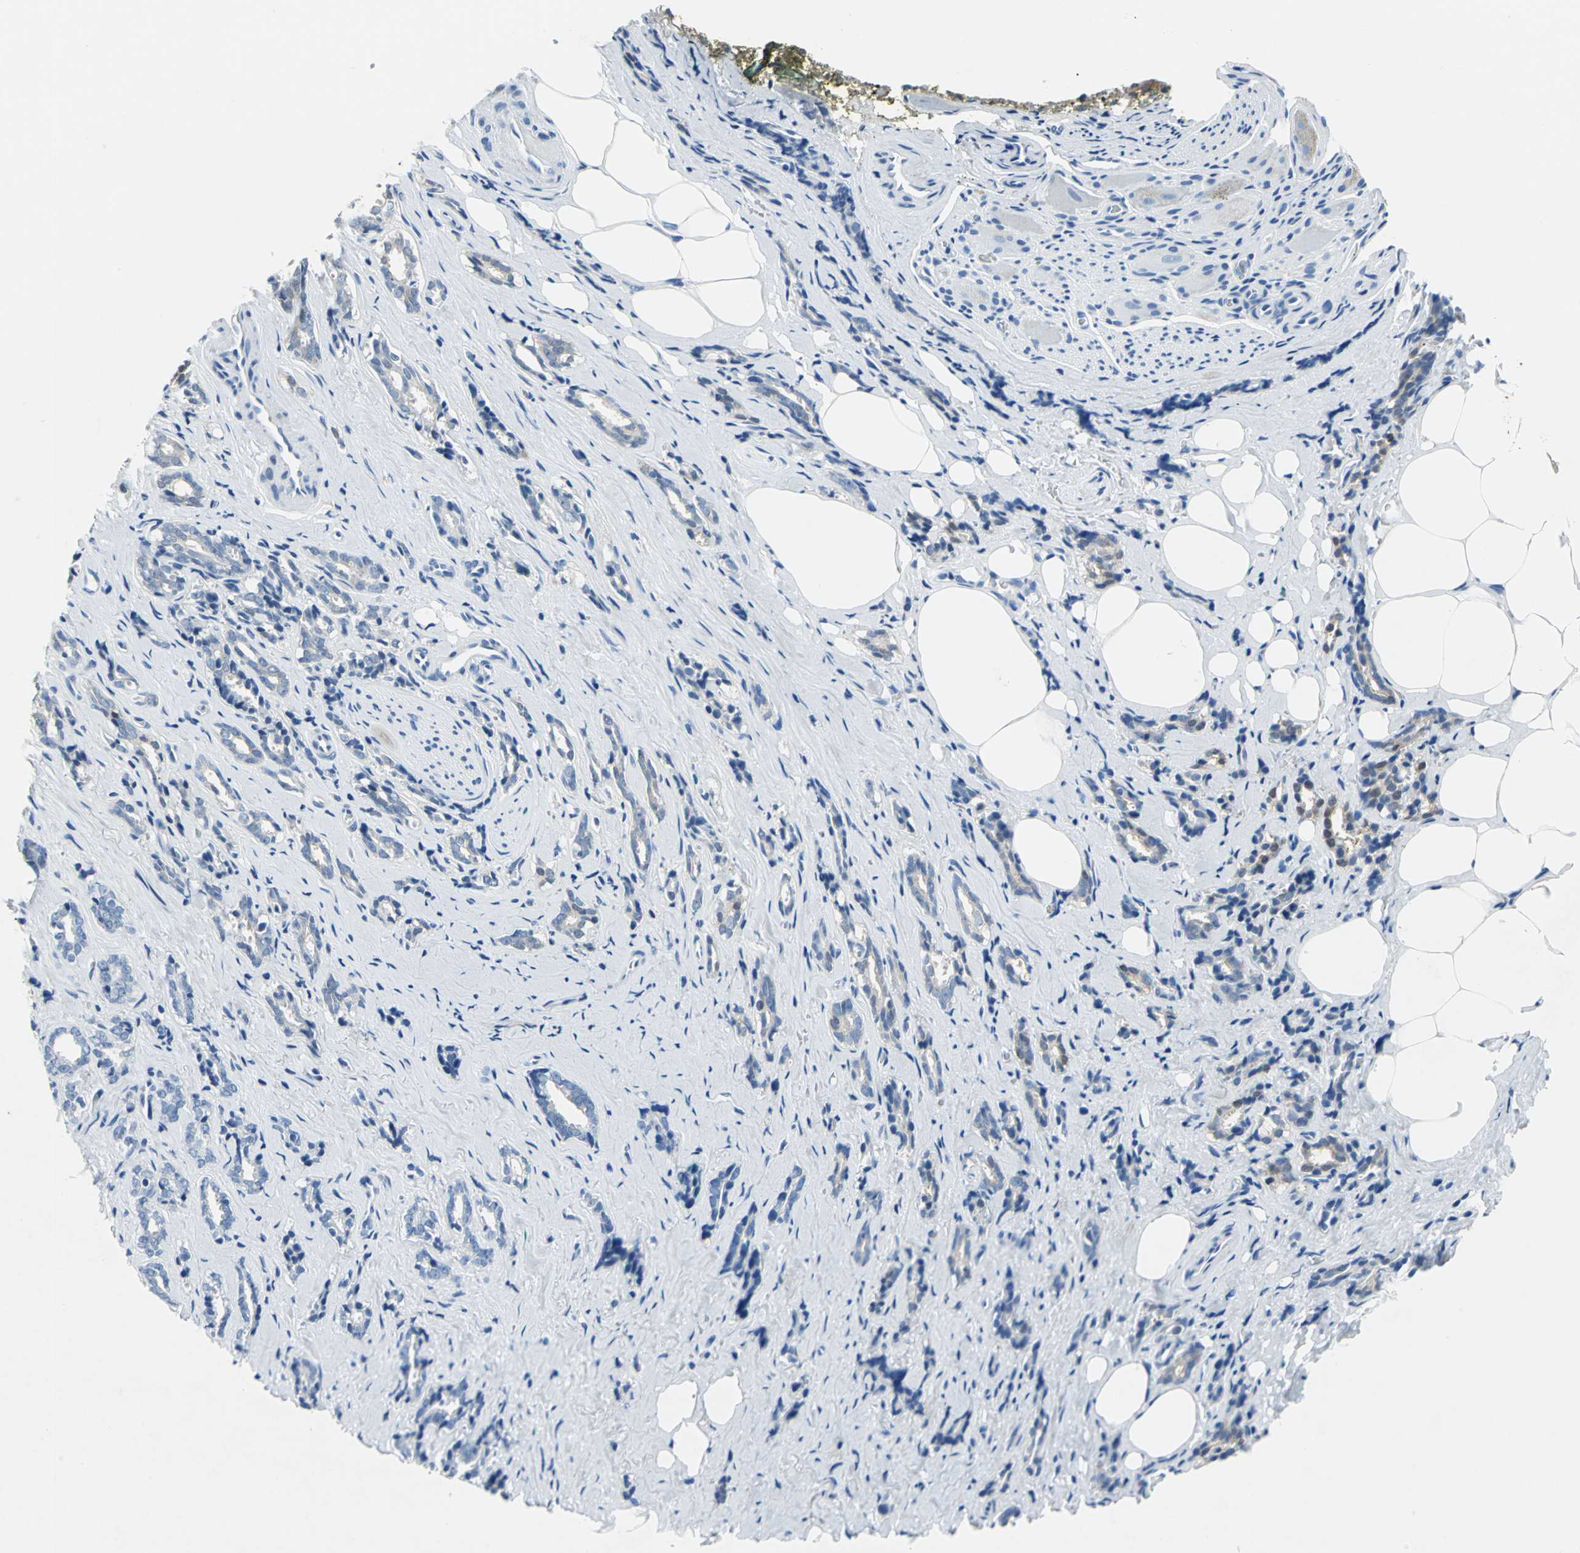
{"staining": {"intensity": "weak", "quantity": "25%-75%", "location": "cytoplasmic/membranous"}, "tissue": "prostate cancer", "cell_type": "Tumor cells", "image_type": "cancer", "snomed": [{"axis": "morphology", "description": "Adenocarcinoma, High grade"}, {"axis": "topography", "description": "Prostate"}], "caption": "Immunohistochemistry (DAB (3,3'-diaminobenzidine)) staining of high-grade adenocarcinoma (prostate) exhibits weak cytoplasmic/membranous protein expression in approximately 25%-75% of tumor cells.", "gene": "SFN", "patient": {"sex": "male", "age": 67}}